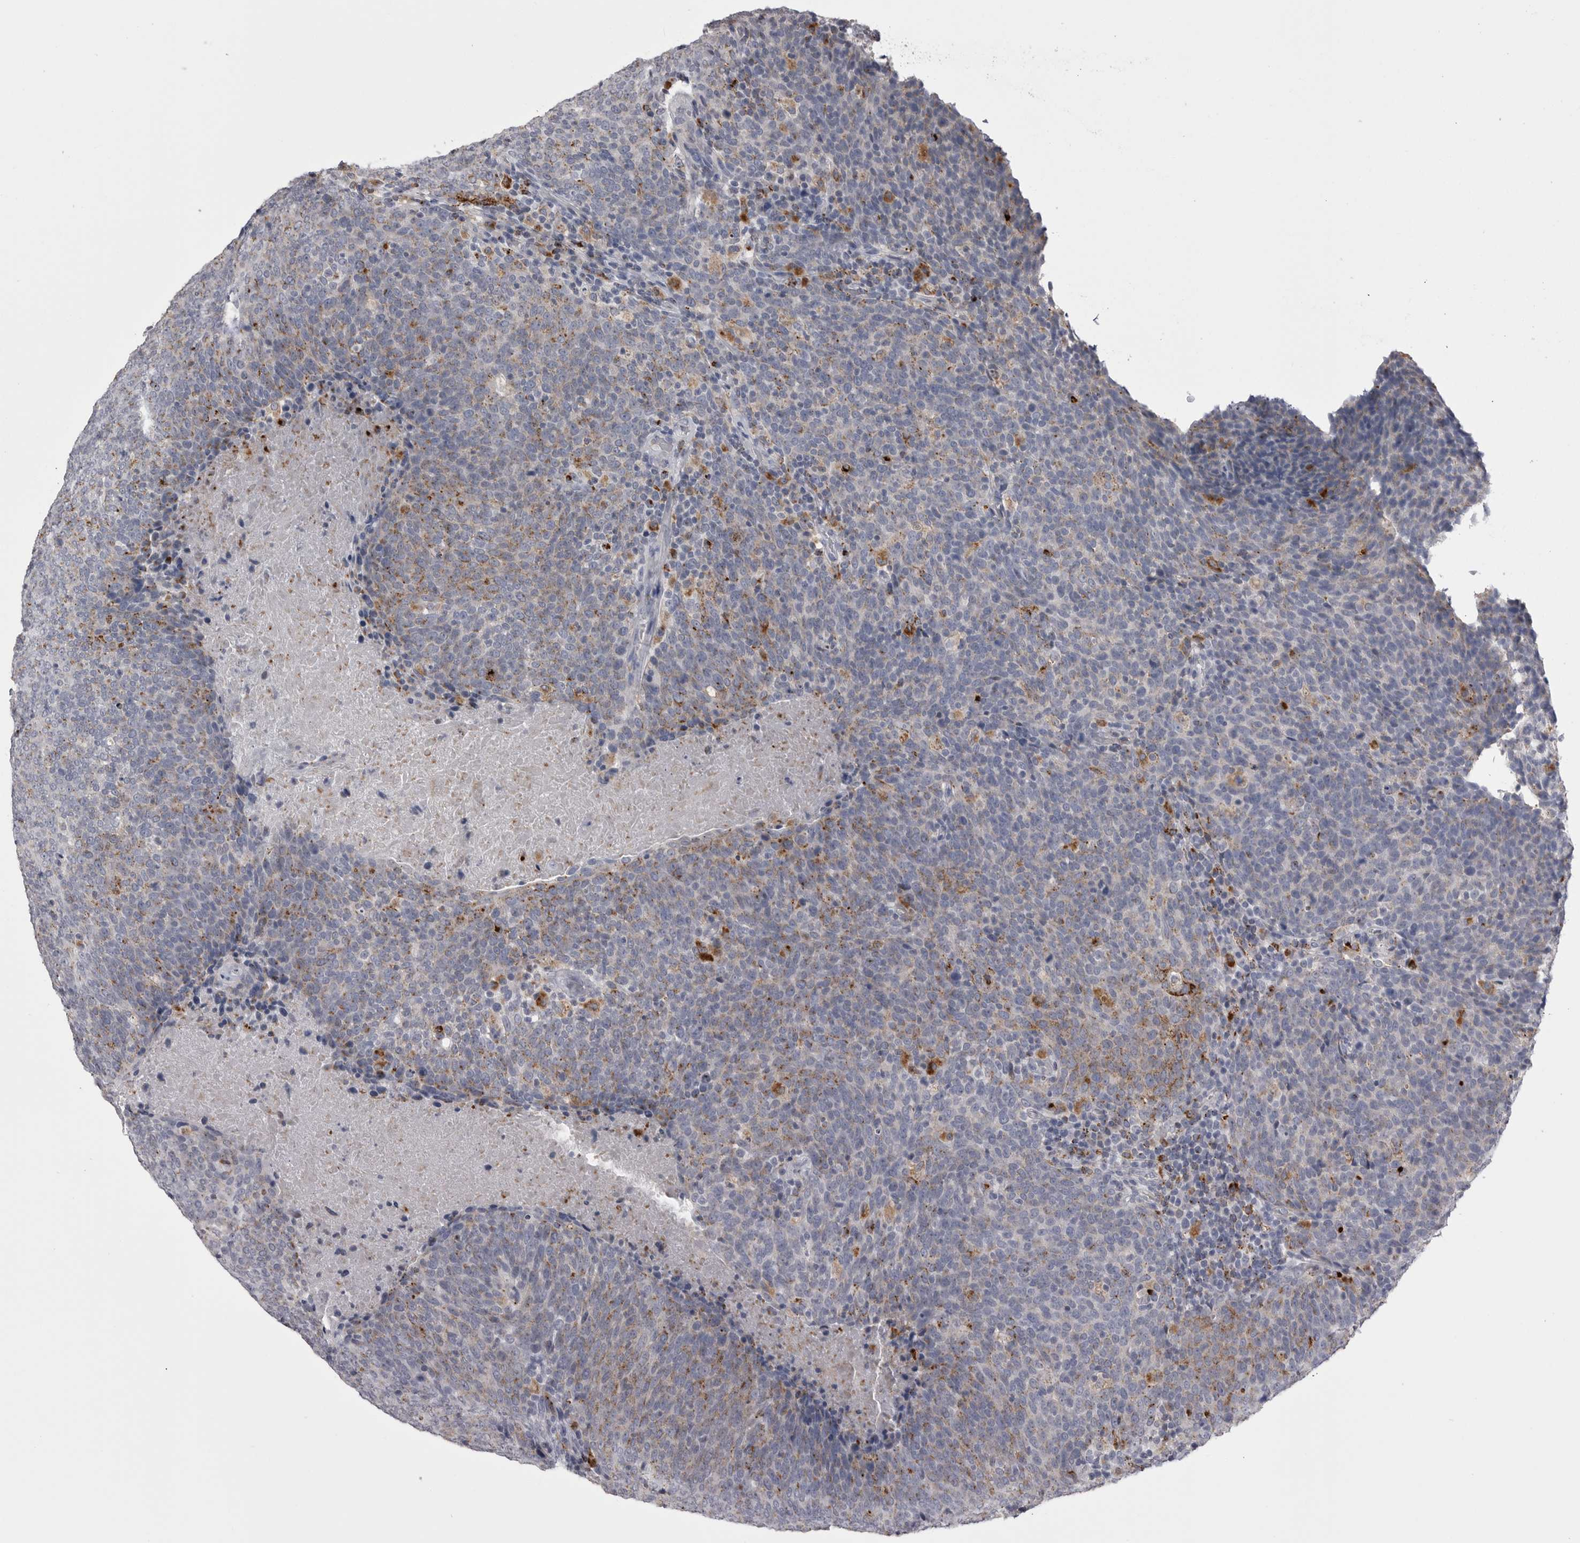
{"staining": {"intensity": "moderate", "quantity": "25%-75%", "location": "cytoplasmic/membranous"}, "tissue": "head and neck cancer", "cell_type": "Tumor cells", "image_type": "cancer", "snomed": [{"axis": "morphology", "description": "Squamous cell carcinoma, NOS"}, {"axis": "morphology", "description": "Squamous cell carcinoma, metastatic, NOS"}, {"axis": "topography", "description": "Lymph node"}, {"axis": "topography", "description": "Head-Neck"}], "caption": "Tumor cells reveal medium levels of moderate cytoplasmic/membranous staining in about 25%-75% of cells in squamous cell carcinoma (head and neck).", "gene": "PSPN", "patient": {"sex": "male", "age": 62}}